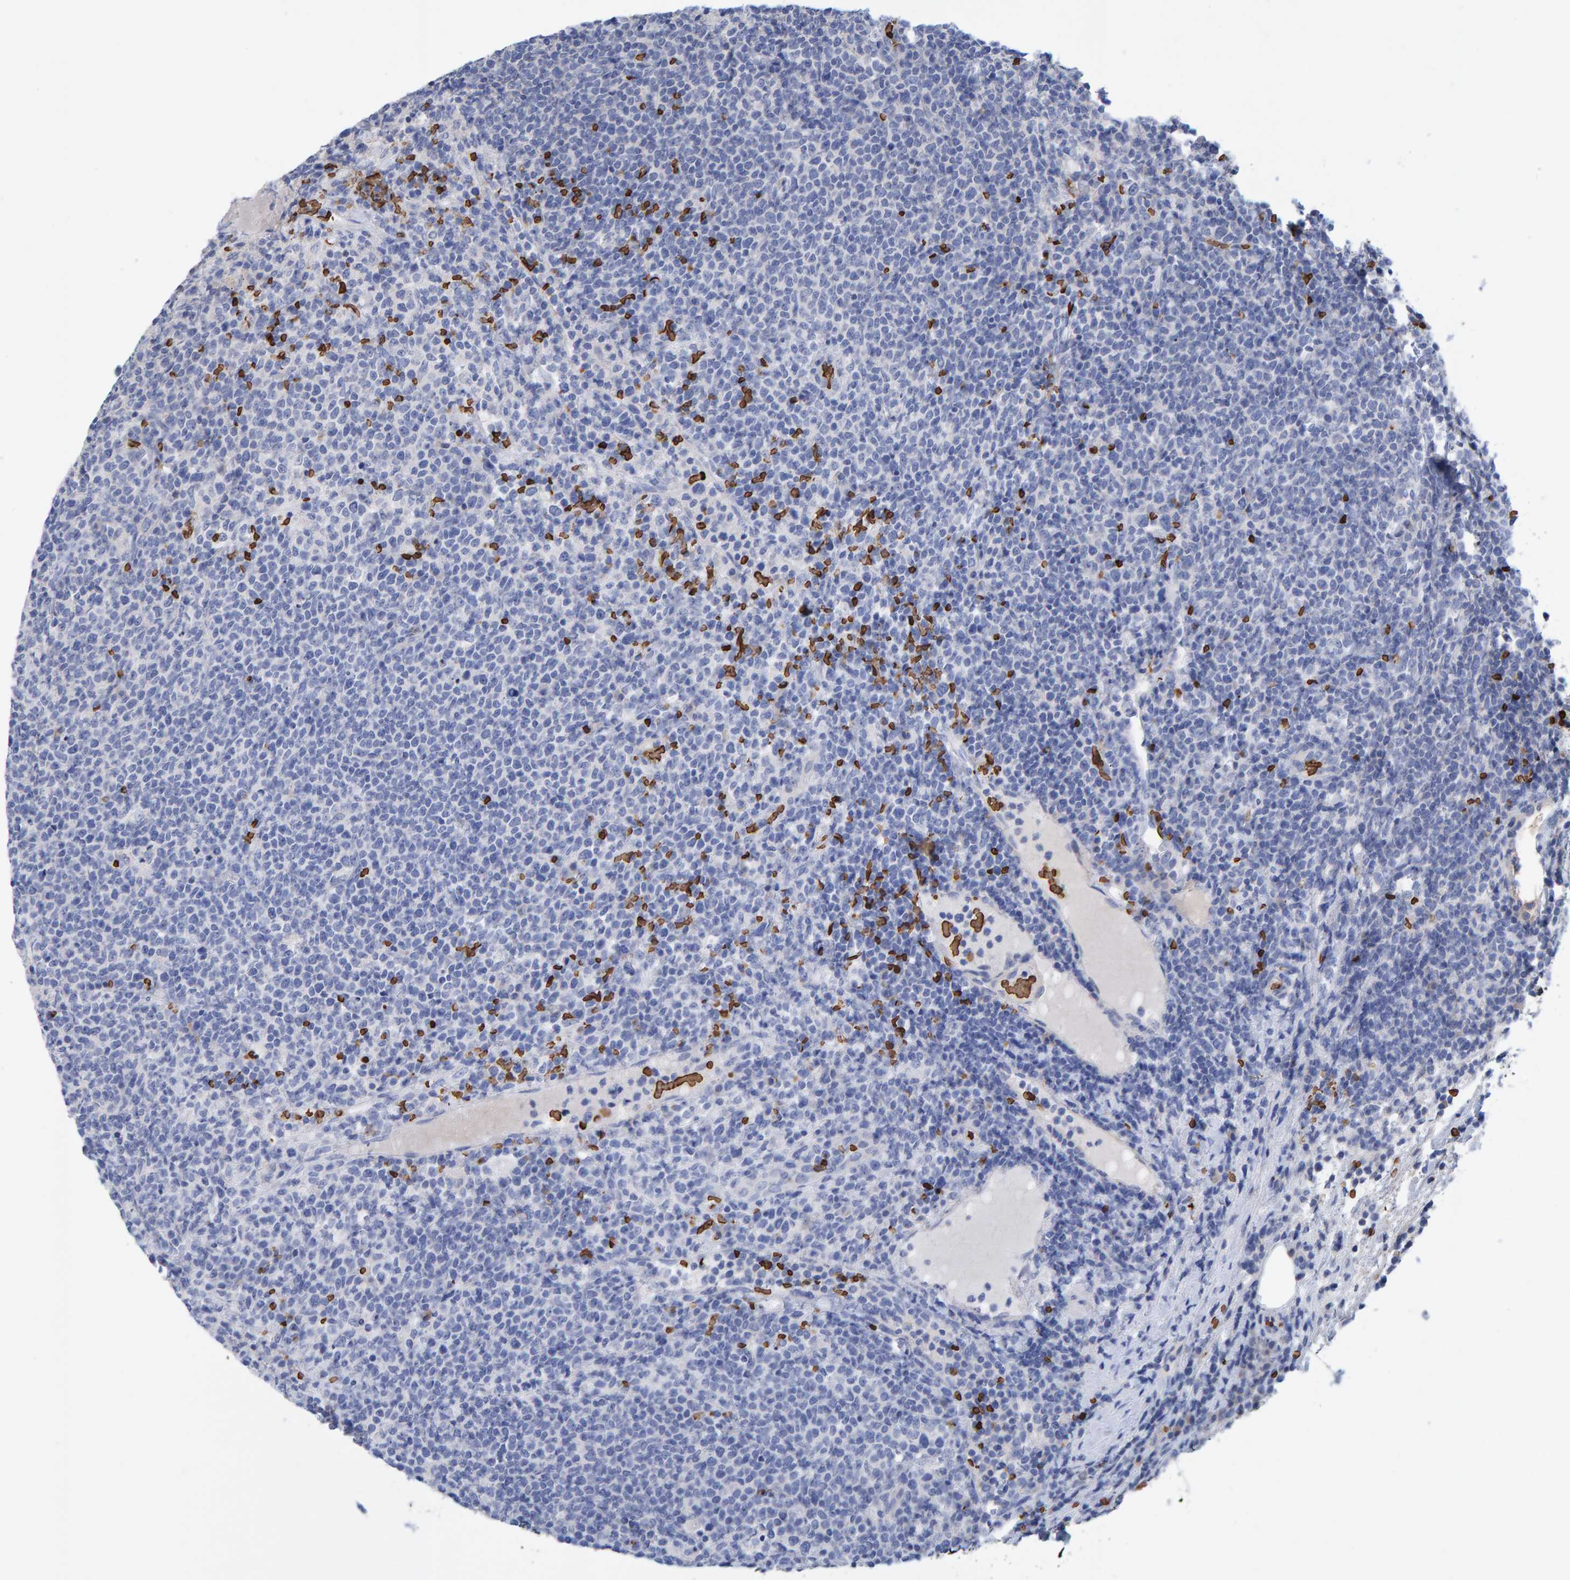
{"staining": {"intensity": "negative", "quantity": "none", "location": "none"}, "tissue": "lymphoma", "cell_type": "Tumor cells", "image_type": "cancer", "snomed": [{"axis": "morphology", "description": "Malignant lymphoma, non-Hodgkin's type, High grade"}, {"axis": "topography", "description": "Lymph node"}], "caption": "A photomicrograph of high-grade malignant lymphoma, non-Hodgkin's type stained for a protein reveals no brown staining in tumor cells.", "gene": "VPS9D1", "patient": {"sex": "male", "age": 61}}